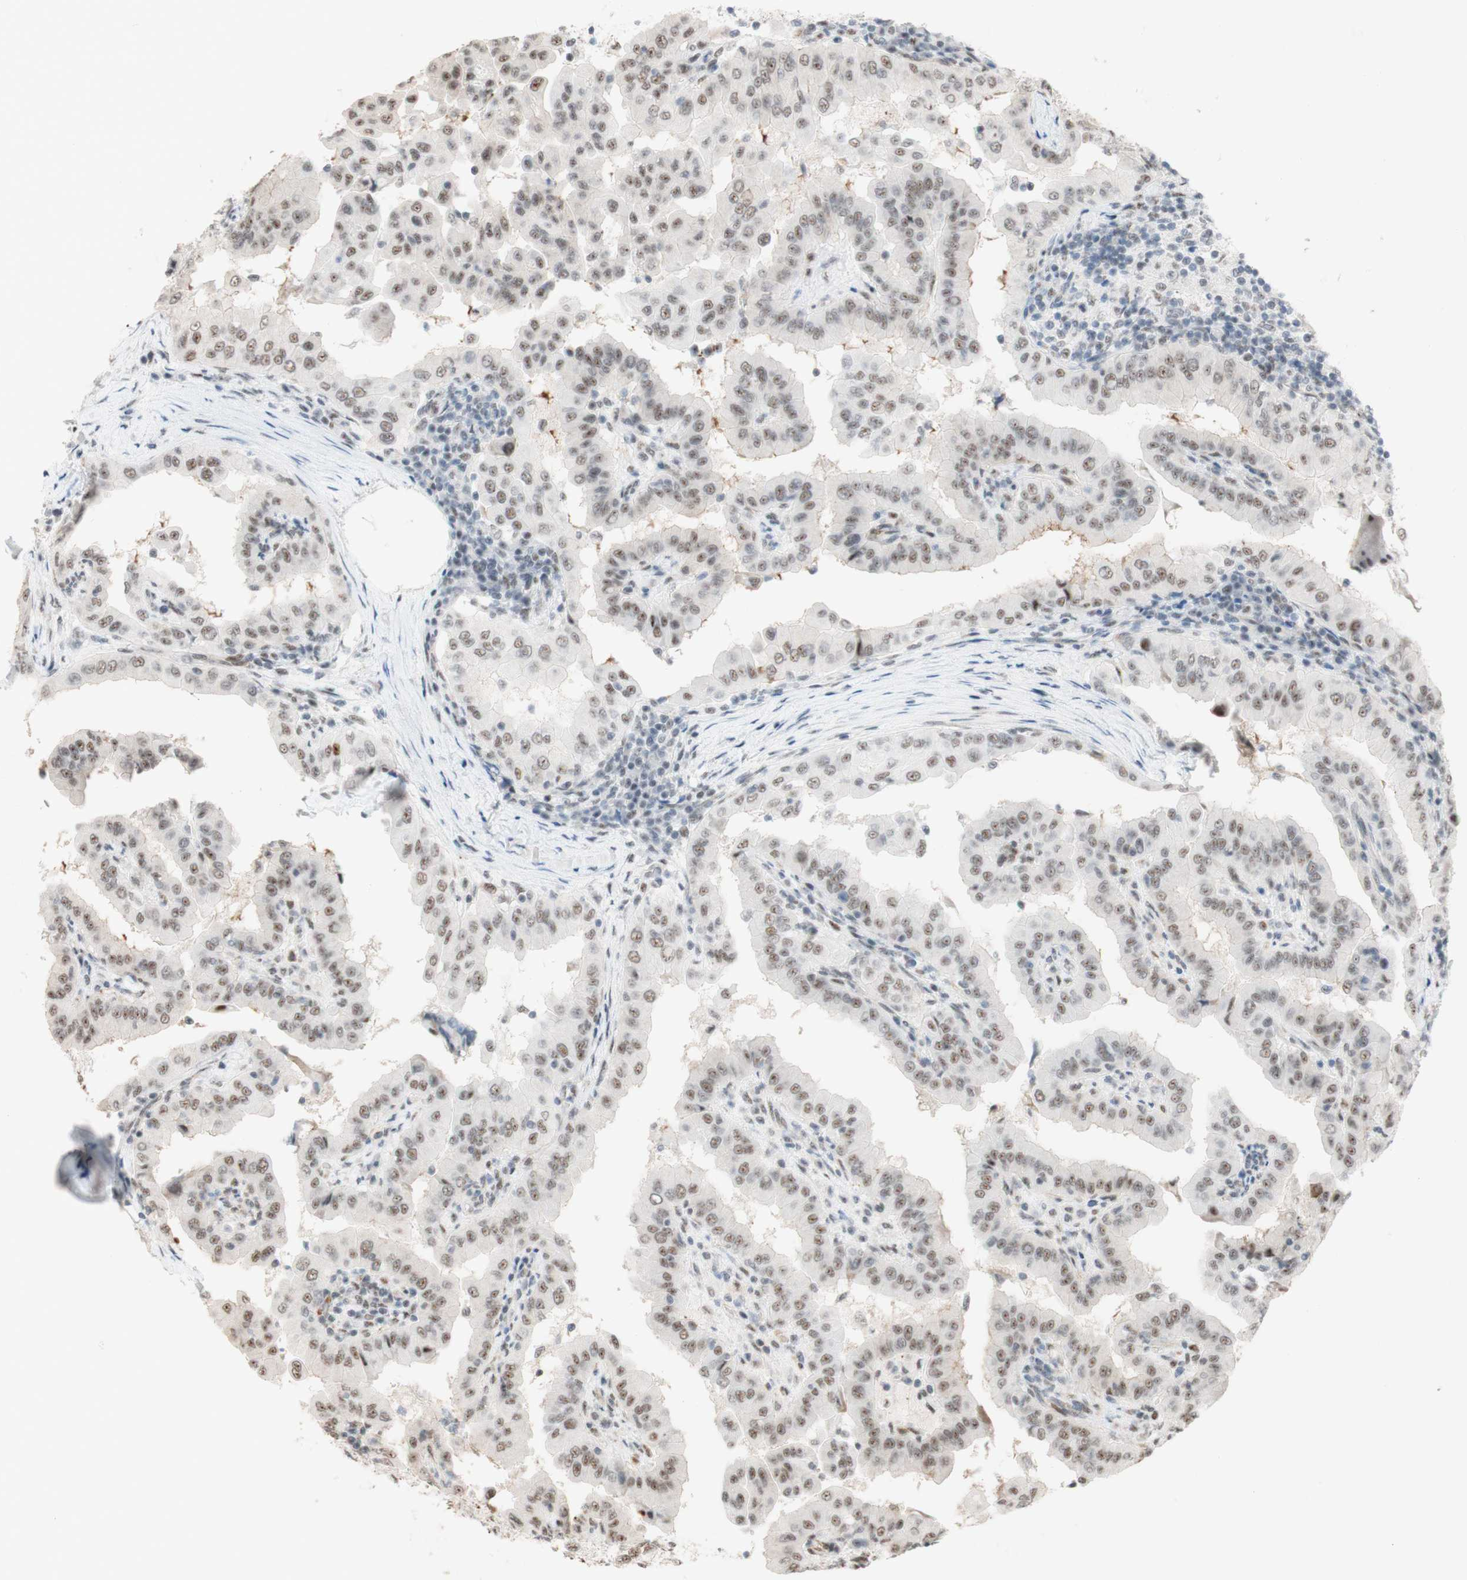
{"staining": {"intensity": "weak", "quantity": "25%-75%", "location": "nuclear"}, "tissue": "thyroid cancer", "cell_type": "Tumor cells", "image_type": "cancer", "snomed": [{"axis": "morphology", "description": "Papillary adenocarcinoma, NOS"}, {"axis": "topography", "description": "Thyroid gland"}], "caption": "Protein analysis of thyroid papillary adenocarcinoma tissue displays weak nuclear staining in about 25%-75% of tumor cells.", "gene": "SAP18", "patient": {"sex": "male", "age": 33}}